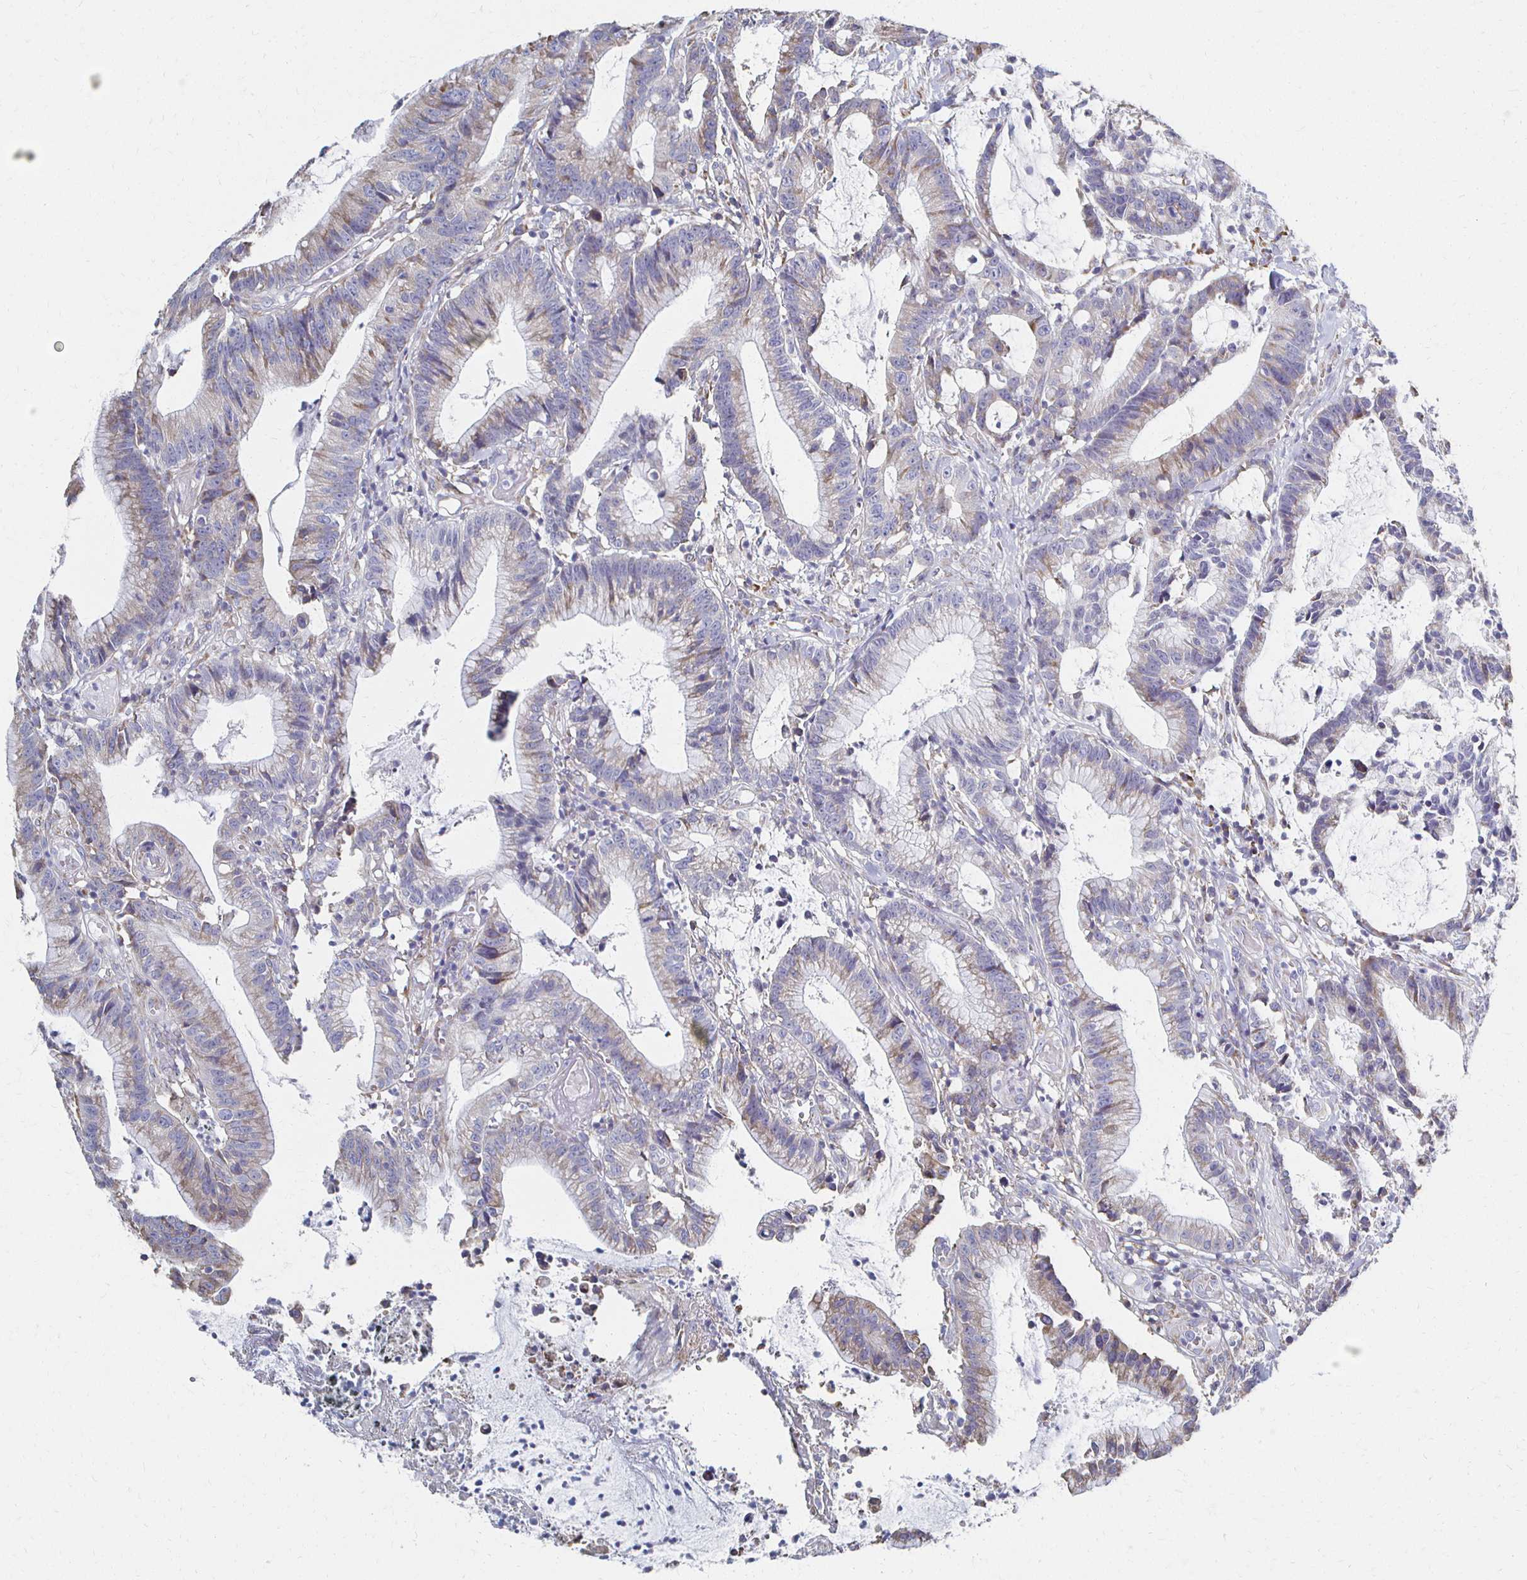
{"staining": {"intensity": "weak", "quantity": "<25%", "location": "cytoplasmic/membranous"}, "tissue": "colorectal cancer", "cell_type": "Tumor cells", "image_type": "cancer", "snomed": [{"axis": "morphology", "description": "Adenocarcinoma, NOS"}, {"axis": "topography", "description": "Colon"}], "caption": "Tumor cells are negative for protein expression in human colorectal adenocarcinoma.", "gene": "ATP1A3", "patient": {"sex": "female", "age": 78}}